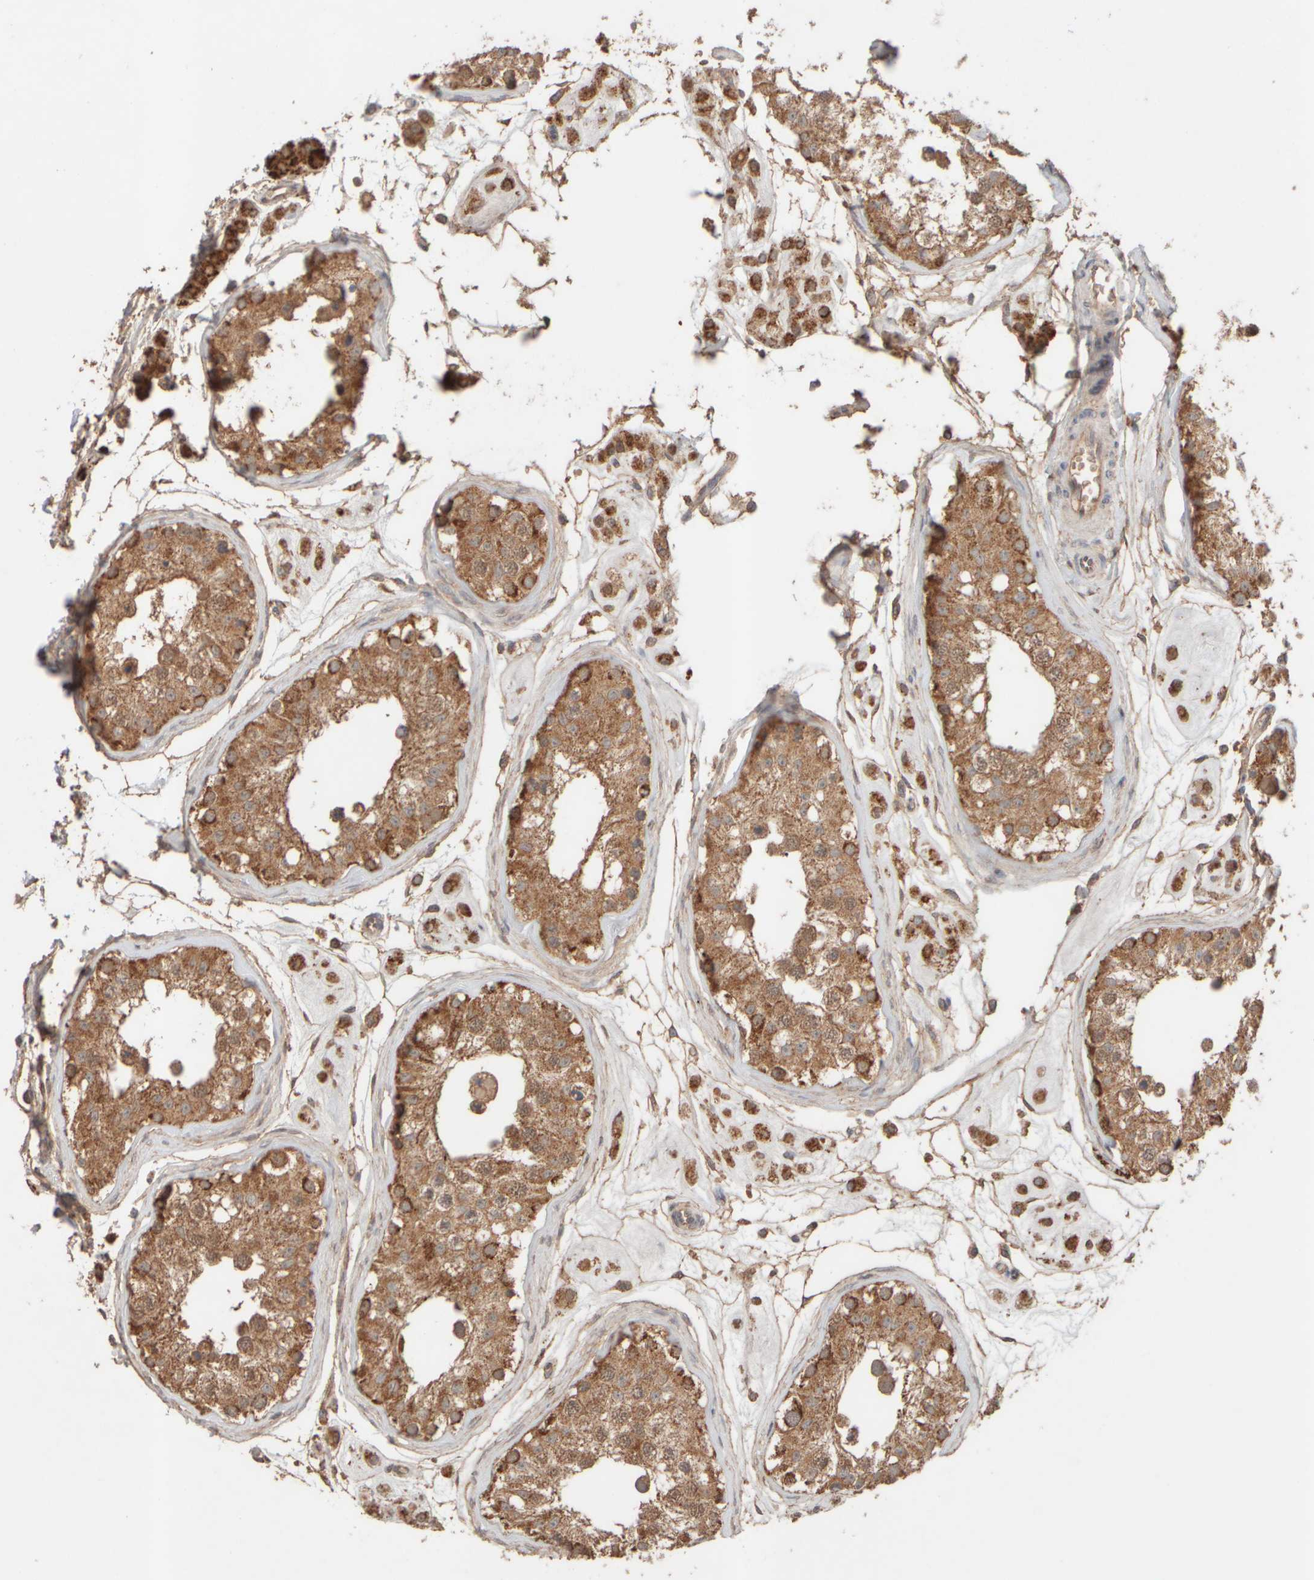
{"staining": {"intensity": "moderate", "quantity": ">75%", "location": "cytoplasmic/membranous"}, "tissue": "testis", "cell_type": "Cells in seminiferous ducts", "image_type": "normal", "snomed": [{"axis": "morphology", "description": "Normal tissue, NOS"}, {"axis": "morphology", "description": "Adenocarcinoma, metastatic, NOS"}, {"axis": "topography", "description": "Testis"}], "caption": "Immunohistochemical staining of unremarkable testis reveals >75% levels of moderate cytoplasmic/membranous protein staining in about >75% of cells in seminiferous ducts. The staining was performed using DAB (3,3'-diaminobenzidine) to visualize the protein expression in brown, while the nuclei were stained in blue with hematoxylin (Magnification: 20x).", "gene": "EIF2B3", "patient": {"sex": "male", "age": 26}}